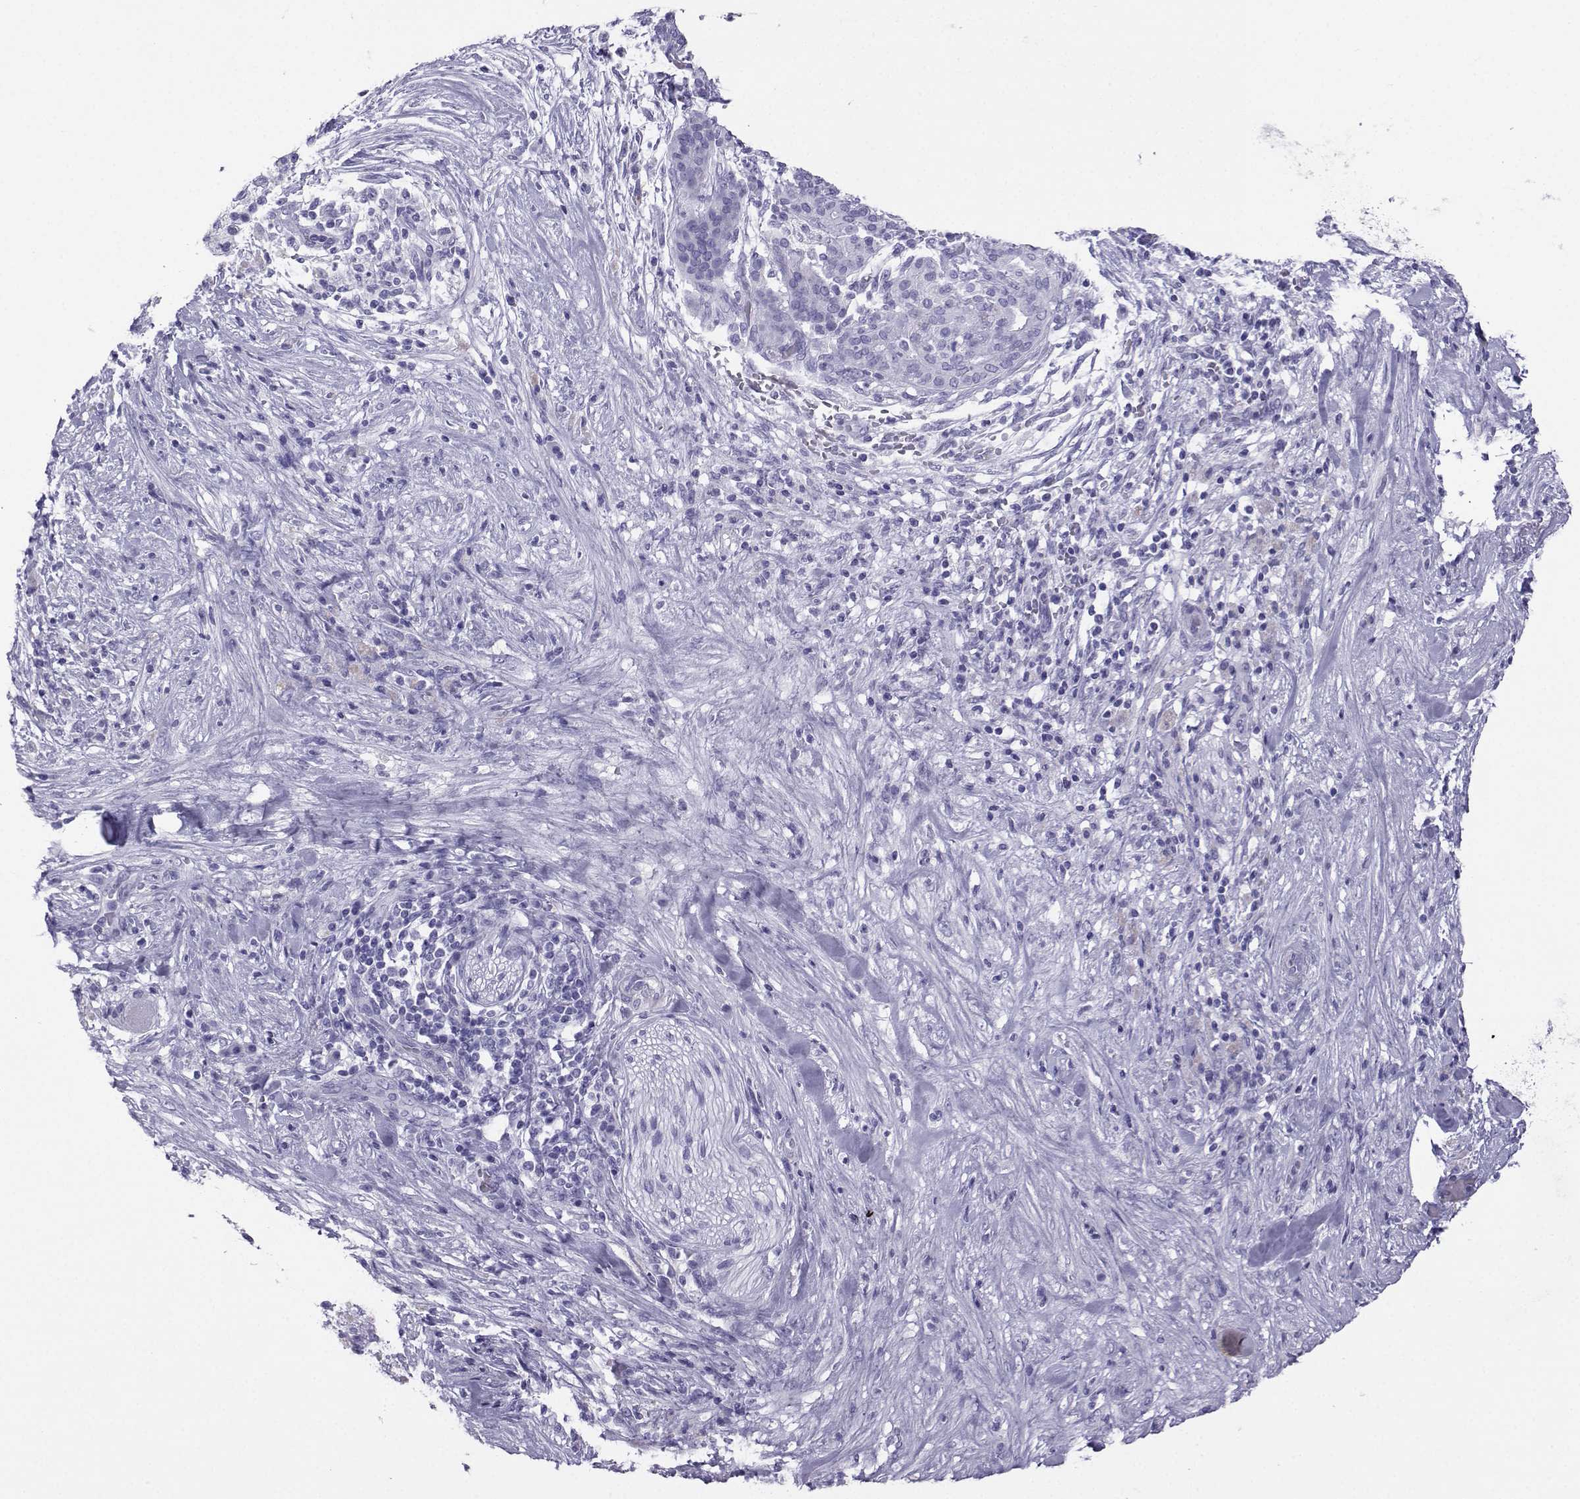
{"staining": {"intensity": "negative", "quantity": "none", "location": "none"}, "tissue": "pancreatic cancer", "cell_type": "Tumor cells", "image_type": "cancer", "snomed": [{"axis": "morphology", "description": "Adenocarcinoma, NOS"}, {"axis": "topography", "description": "Pancreas"}], "caption": "Immunohistochemistry (IHC) of human pancreatic cancer (adenocarcinoma) reveals no expression in tumor cells.", "gene": "LORICRIN", "patient": {"sex": "male", "age": 44}}